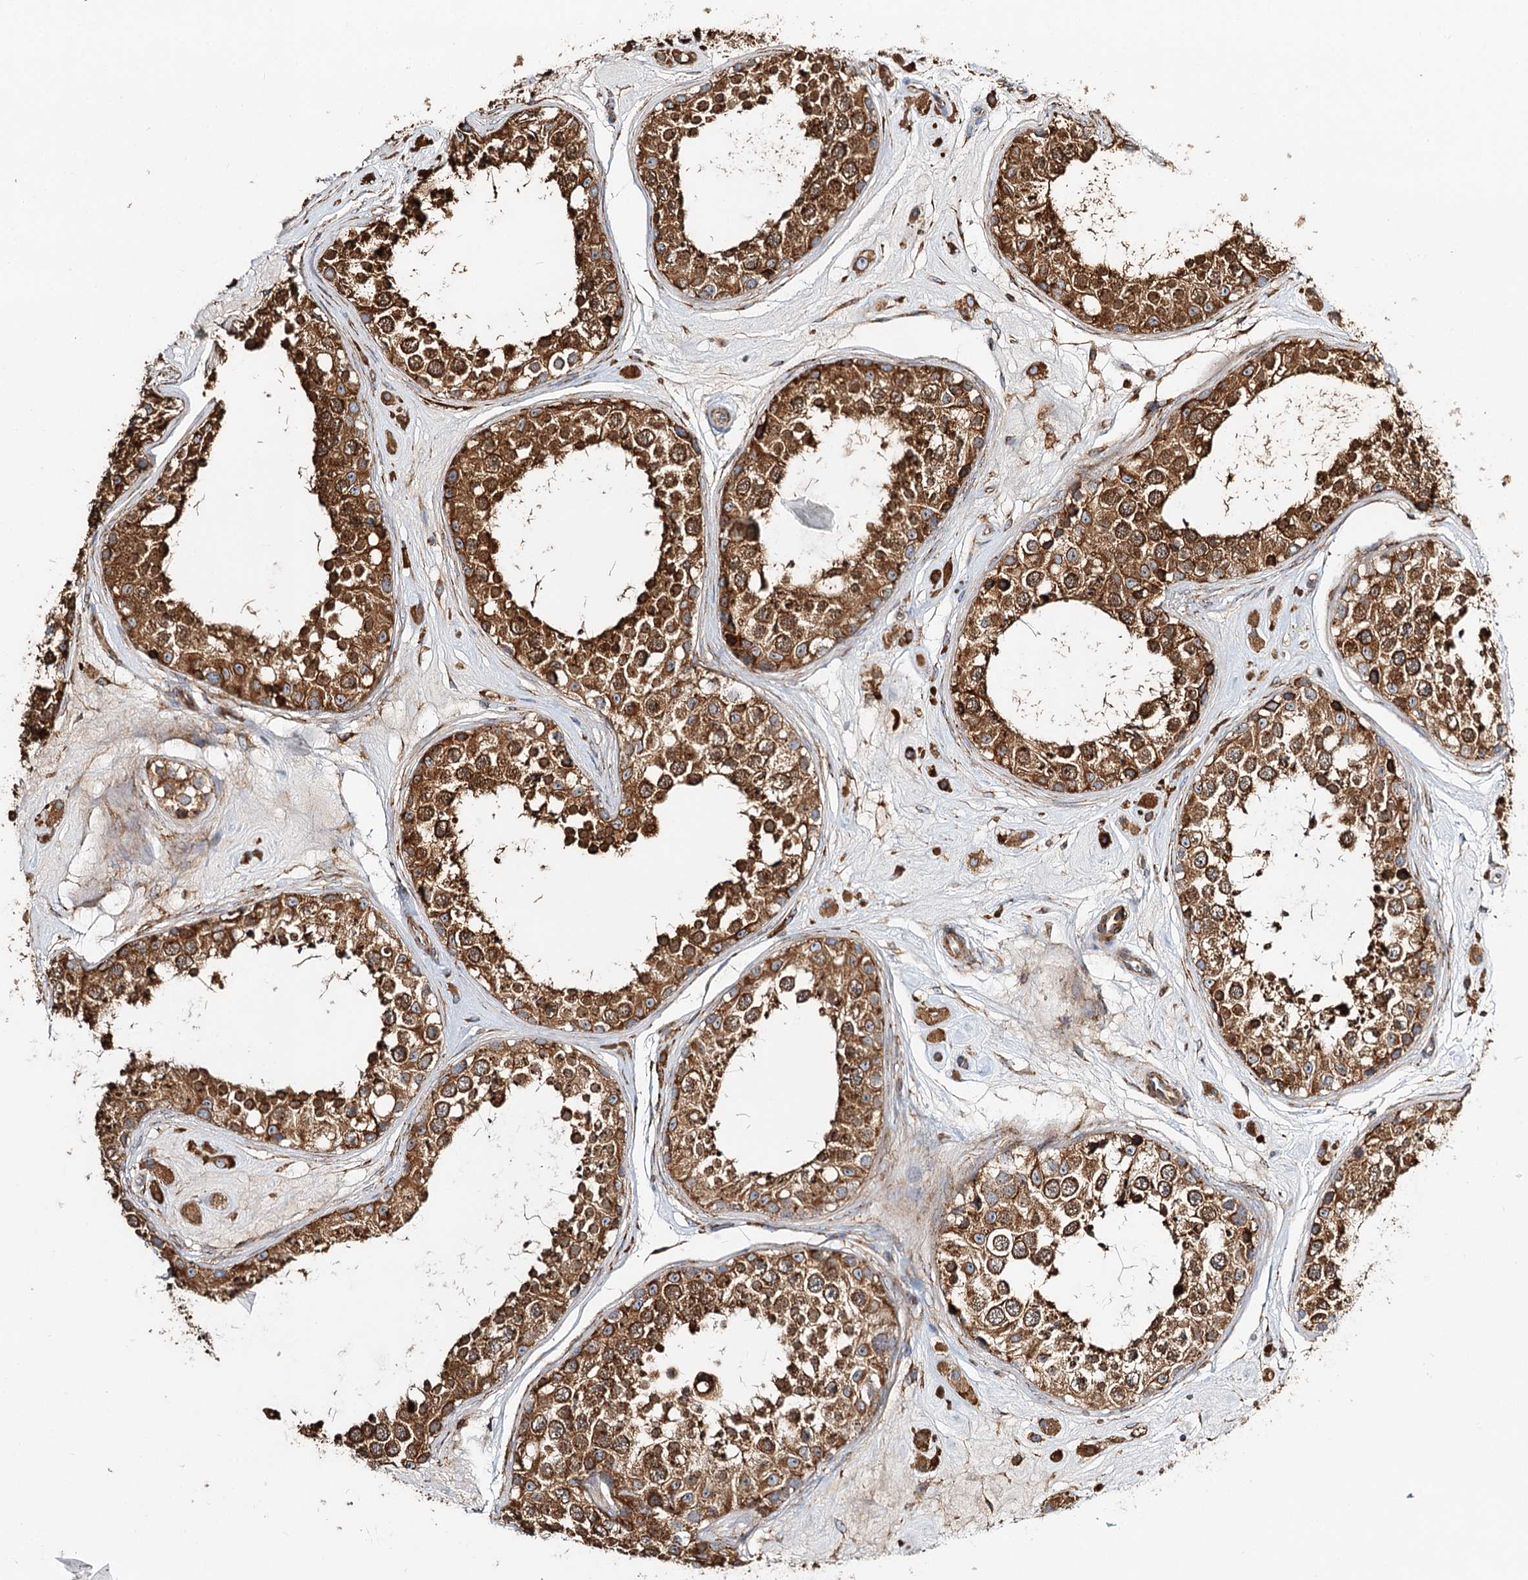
{"staining": {"intensity": "strong", "quantity": ">75%", "location": "cytoplasmic/membranous"}, "tissue": "testis", "cell_type": "Cells in seminiferous ducts", "image_type": "normal", "snomed": [{"axis": "morphology", "description": "Normal tissue, NOS"}, {"axis": "topography", "description": "Testis"}], "caption": "The immunohistochemical stain labels strong cytoplasmic/membranous positivity in cells in seminiferous ducts of unremarkable testis. (brown staining indicates protein expression, while blue staining denotes nuclei).", "gene": "TAS1R1", "patient": {"sex": "male", "age": 25}}